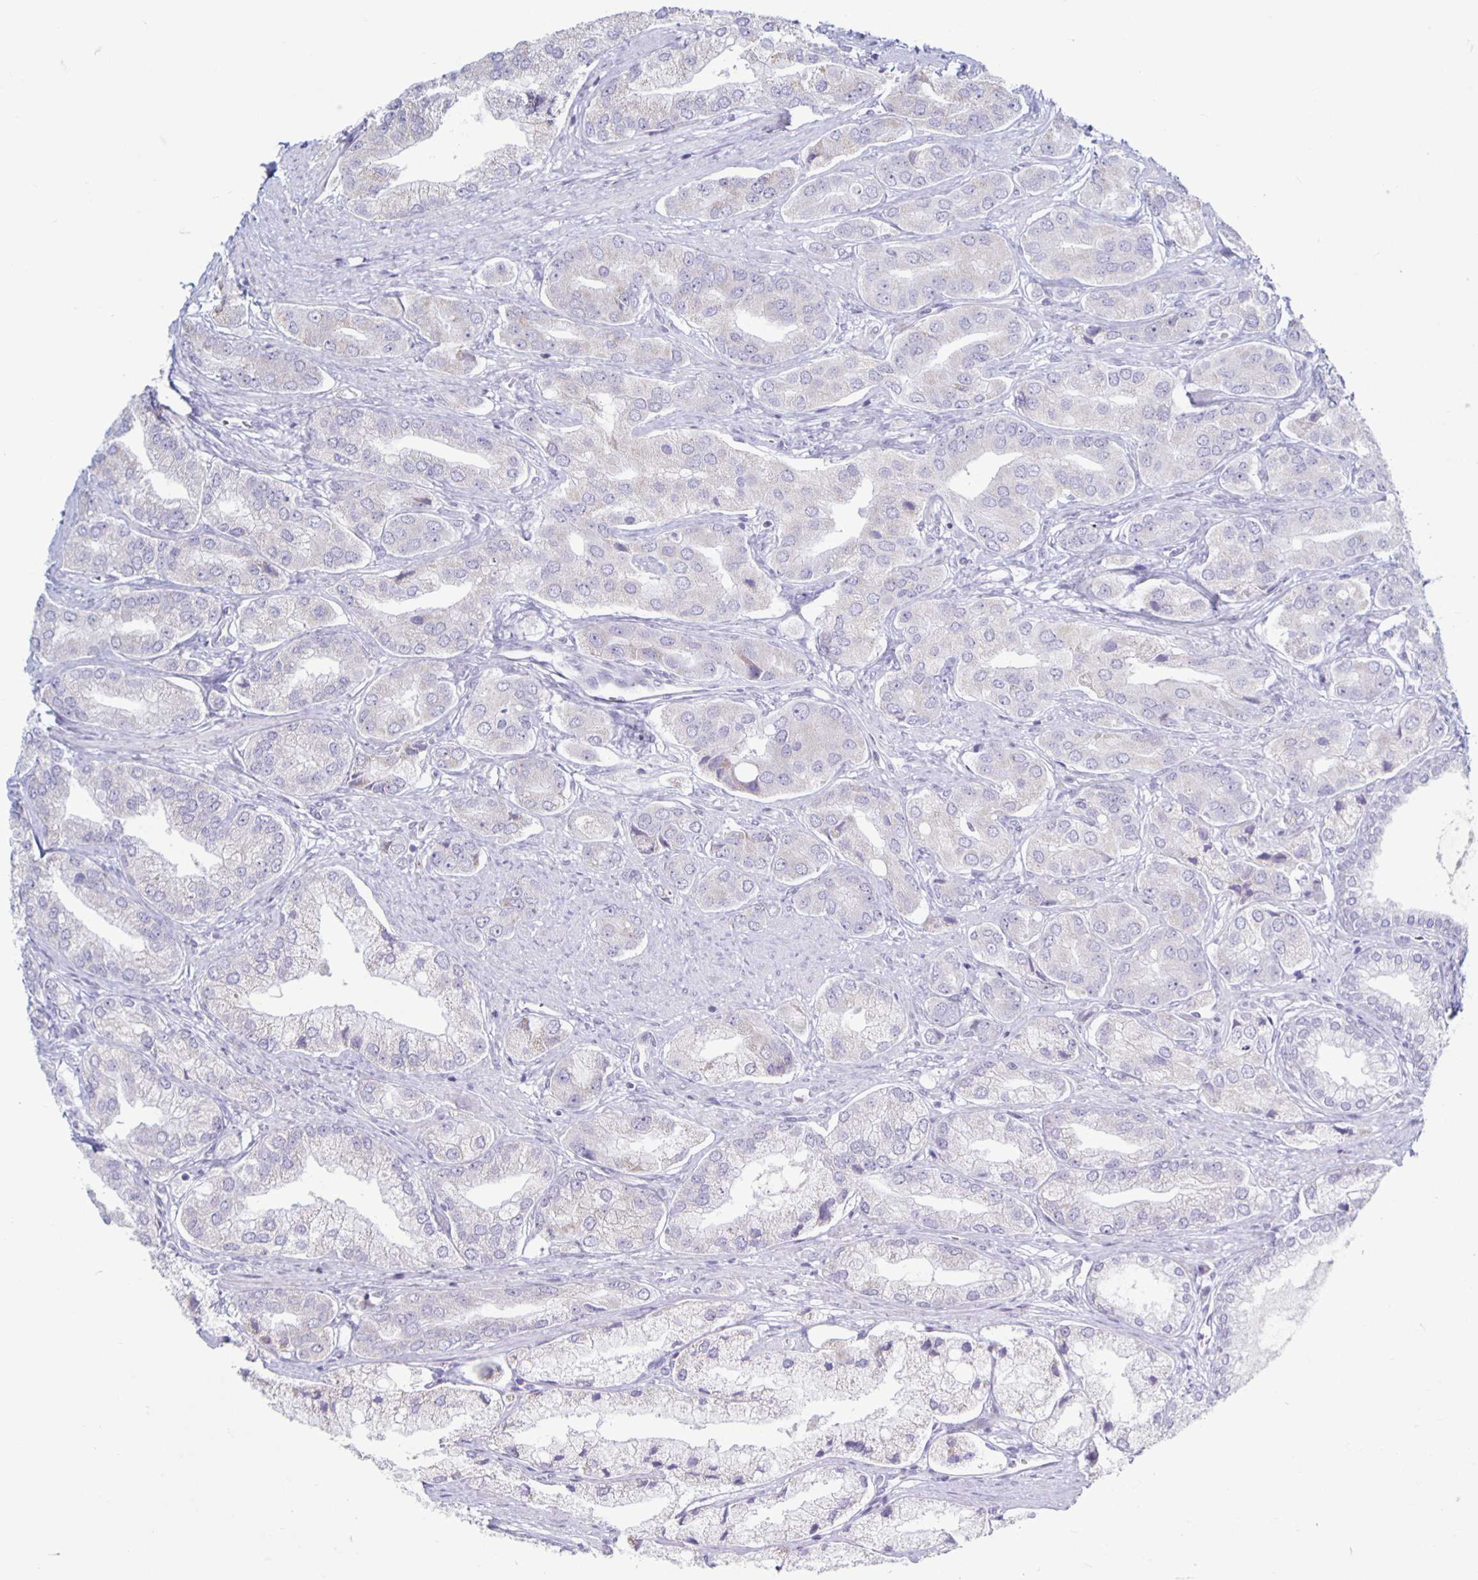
{"staining": {"intensity": "negative", "quantity": "none", "location": "none"}, "tissue": "prostate cancer", "cell_type": "Tumor cells", "image_type": "cancer", "snomed": [{"axis": "morphology", "description": "Adenocarcinoma, Low grade"}, {"axis": "topography", "description": "Prostate"}], "caption": "This histopathology image is of low-grade adenocarcinoma (prostate) stained with IHC to label a protein in brown with the nuclei are counter-stained blue. There is no staining in tumor cells. (DAB (3,3'-diaminobenzidine) immunohistochemistry (IHC), high magnification).", "gene": "CT45A5", "patient": {"sex": "male", "age": 69}}